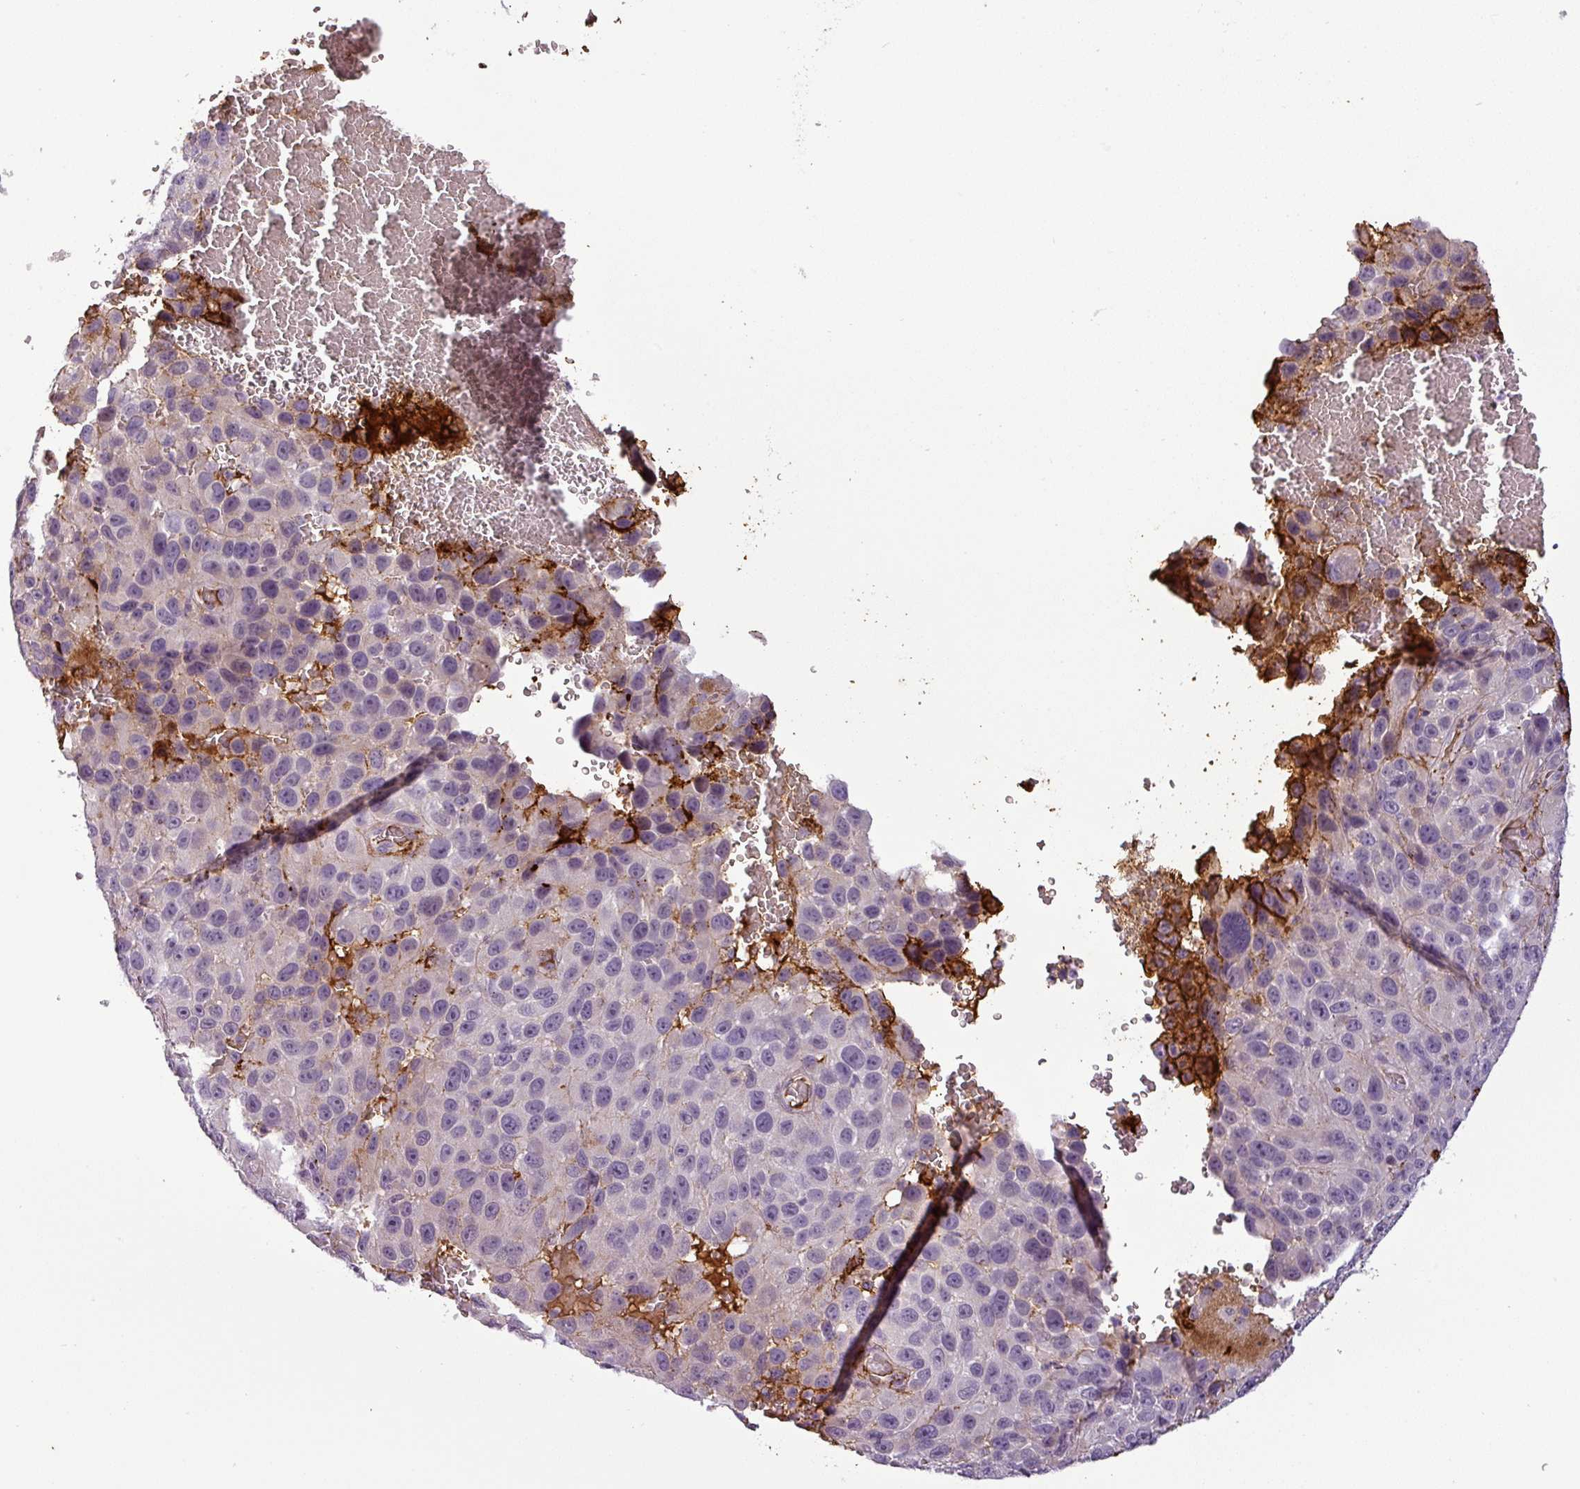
{"staining": {"intensity": "negative", "quantity": "none", "location": "none"}, "tissue": "melanoma", "cell_type": "Tumor cells", "image_type": "cancer", "snomed": [{"axis": "morphology", "description": "Malignant melanoma, NOS"}, {"axis": "topography", "description": "Skin"}], "caption": "Tumor cells are negative for brown protein staining in malignant melanoma.", "gene": "APOC1", "patient": {"sex": "female", "age": 96}}